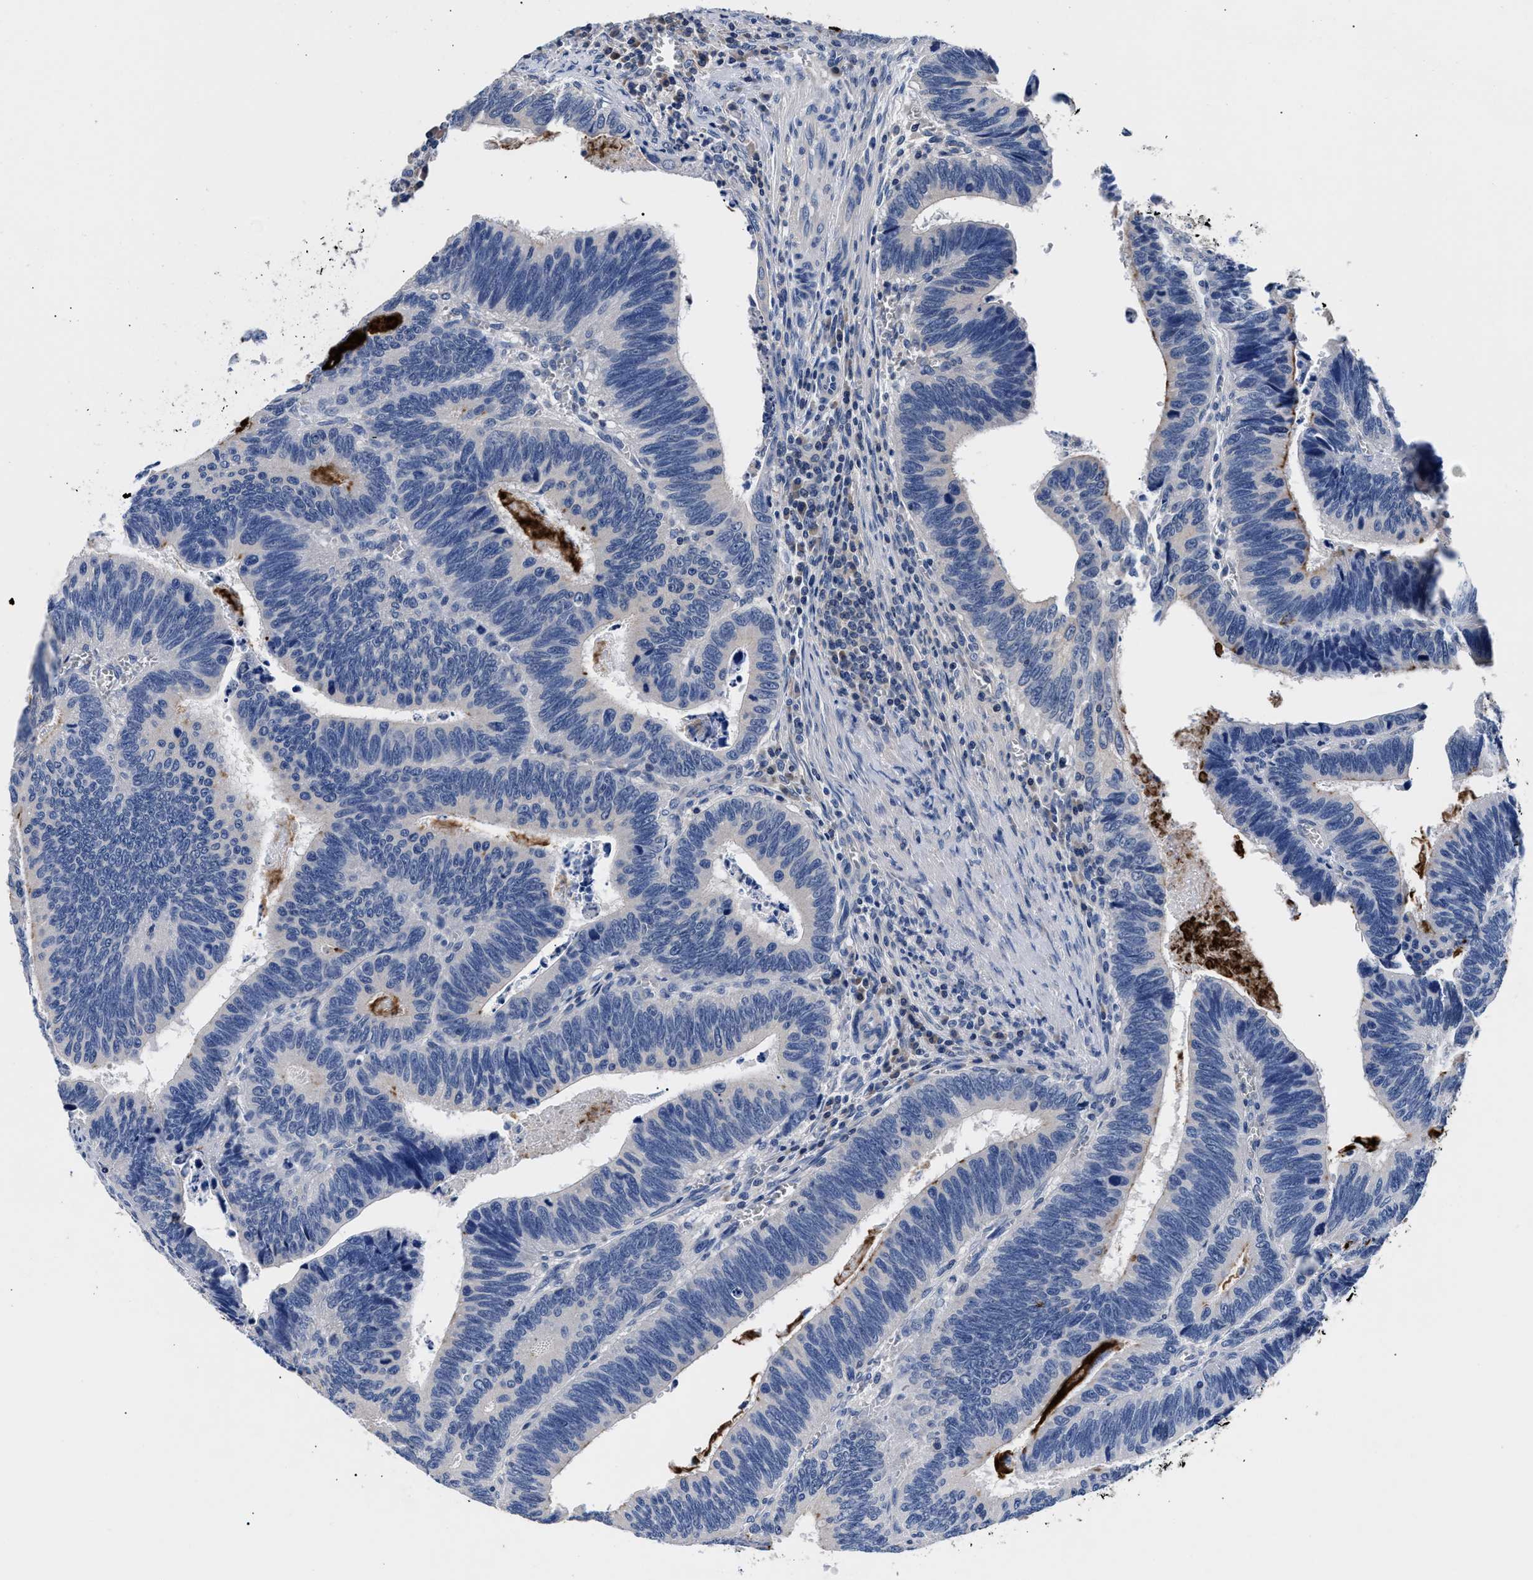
{"staining": {"intensity": "negative", "quantity": "none", "location": "none"}, "tissue": "colorectal cancer", "cell_type": "Tumor cells", "image_type": "cancer", "snomed": [{"axis": "morphology", "description": "Inflammation, NOS"}, {"axis": "morphology", "description": "Adenocarcinoma, NOS"}, {"axis": "topography", "description": "Colon"}], "caption": "Immunohistochemistry (IHC) histopathology image of neoplastic tissue: colorectal cancer (adenocarcinoma) stained with DAB (3,3'-diaminobenzidine) displays no significant protein positivity in tumor cells.", "gene": "PHF24", "patient": {"sex": "male", "age": 72}}